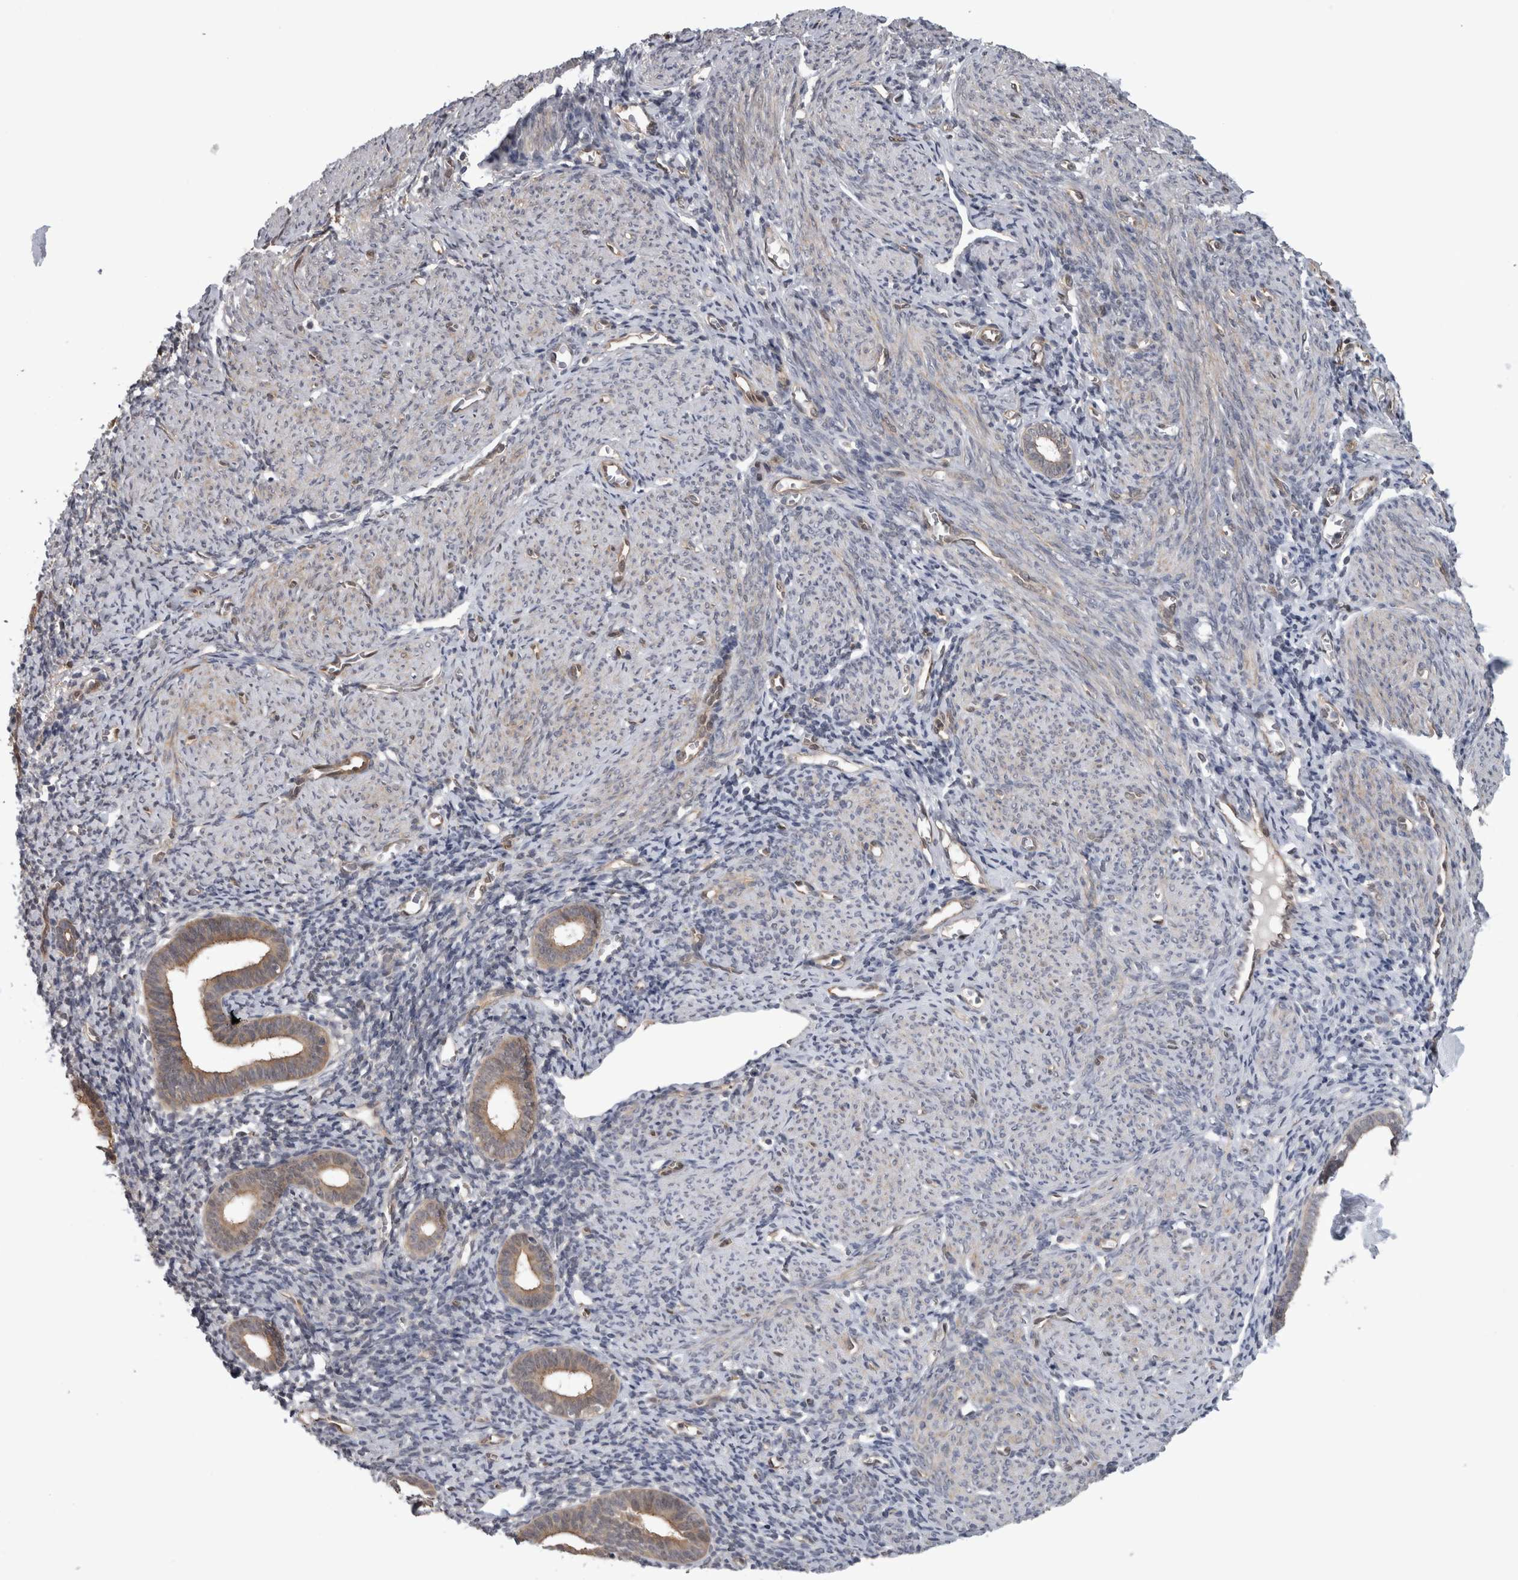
{"staining": {"intensity": "negative", "quantity": "none", "location": "none"}, "tissue": "endometrium", "cell_type": "Cells in endometrial stroma", "image_type": "normal", "snomed": [{"axis": "morphology", "description": "Normal tissue, NOS"}, {"axis": "morphology", "description": "Adenocarcinoma, NOS"}, {"axis": "topography", "description": "Endometrium"}], "caption": "Cells in endometrial stroma are negative for protein expression in benign human endometrium. (DAB (3,3'-diaminobenzidine) immunohistochemistry, high magnification).", "gene": "NAPRT", "patient": {"sex": "female", "age": 57}}